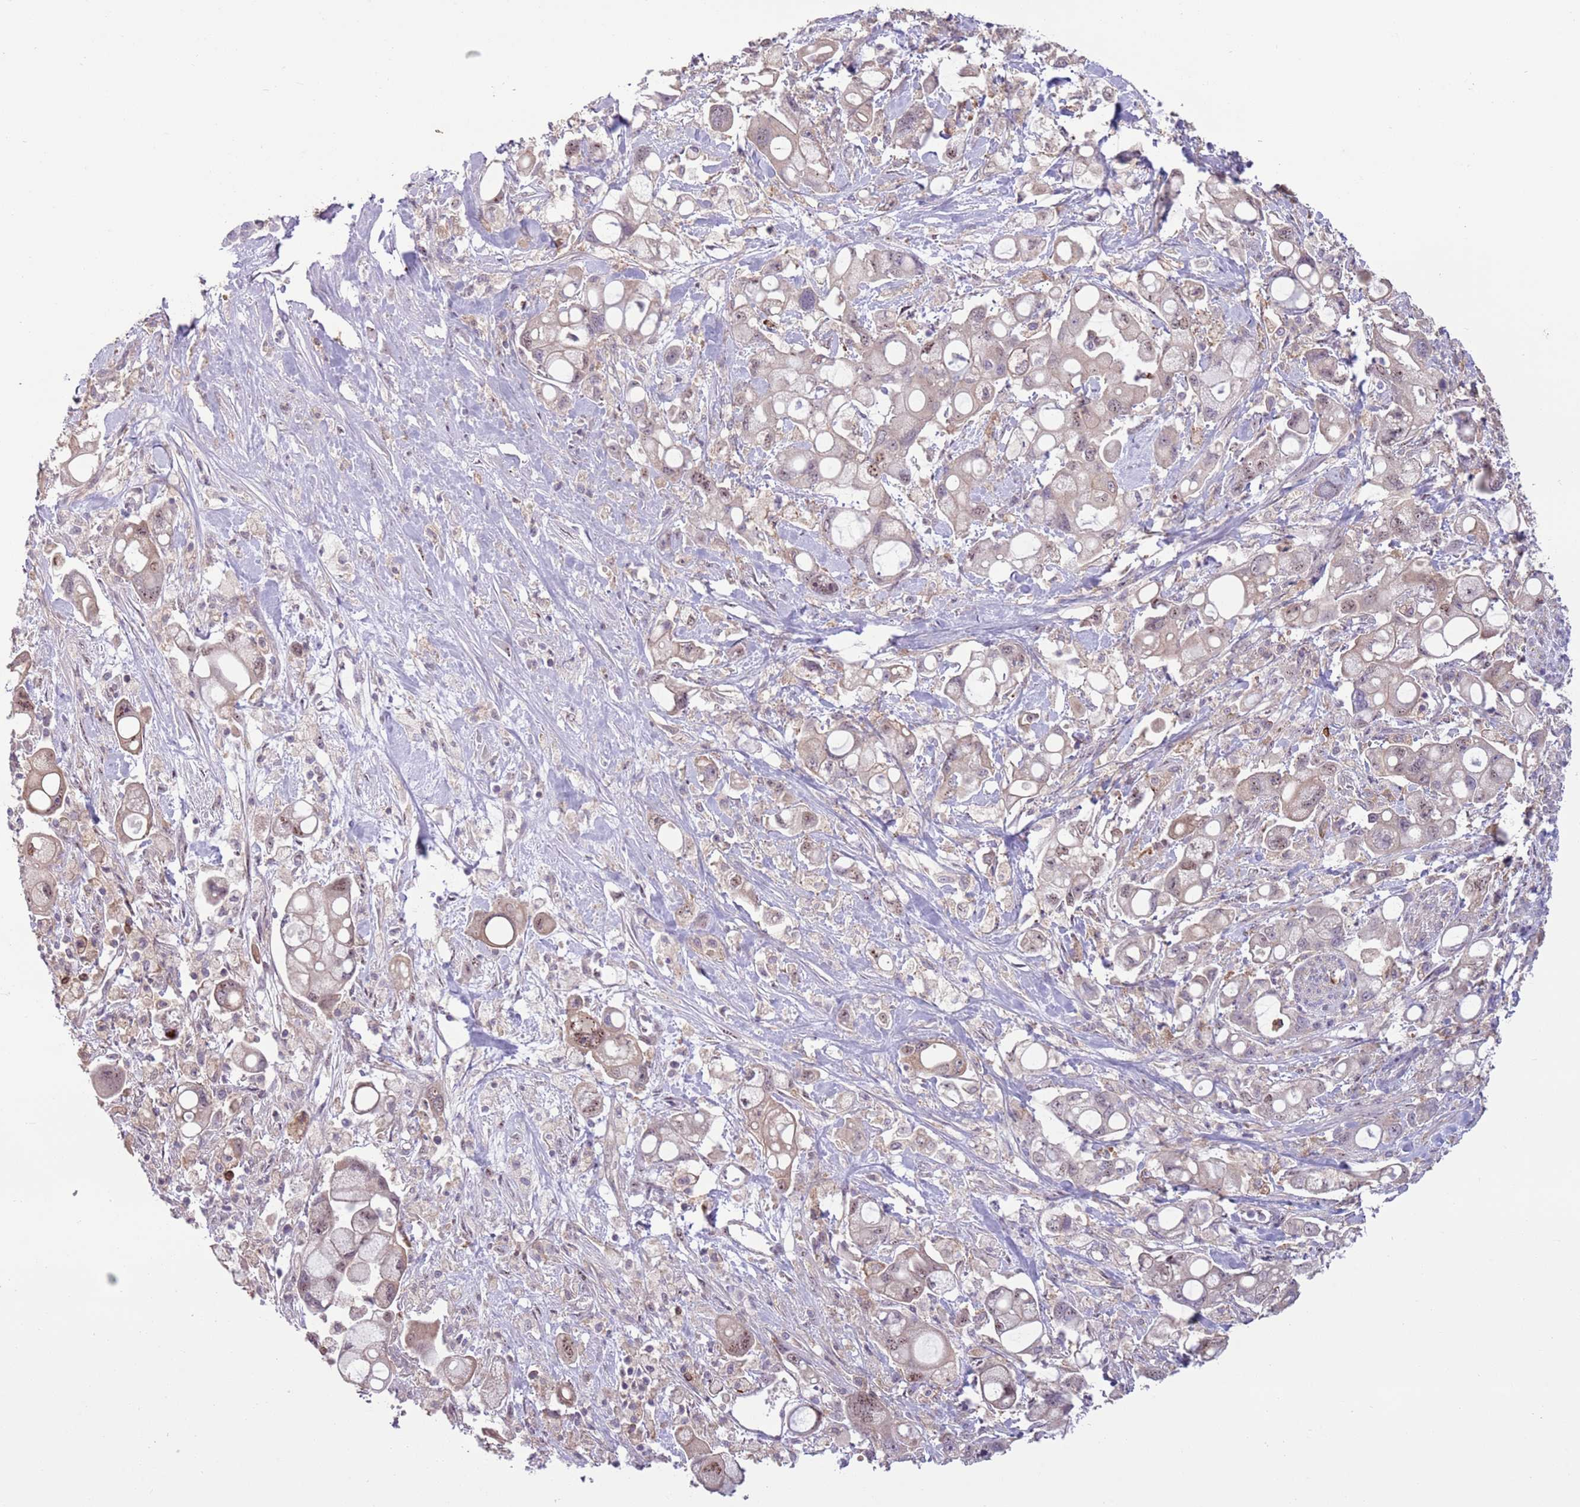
{"staining": {"intensity": "weak", "quantity": "<25%", "location": "cytoplasmic/membranous"}, "tissue": "pancreatic cancer", "cell_type": "Tumor cells", "image_type": "cancer", "snomed": [{"axis": "morphology", "description": "Adenocarcinoma, NOS"}, {"axis": "topography", "description": "Pancreas"}], "caption": "The micrograph demonstrates no significant staining in tumor cells of pancreatic adenocarcinoma.", "gene": "CAPN9", "patient": {"sex": "male", "age": 68}}